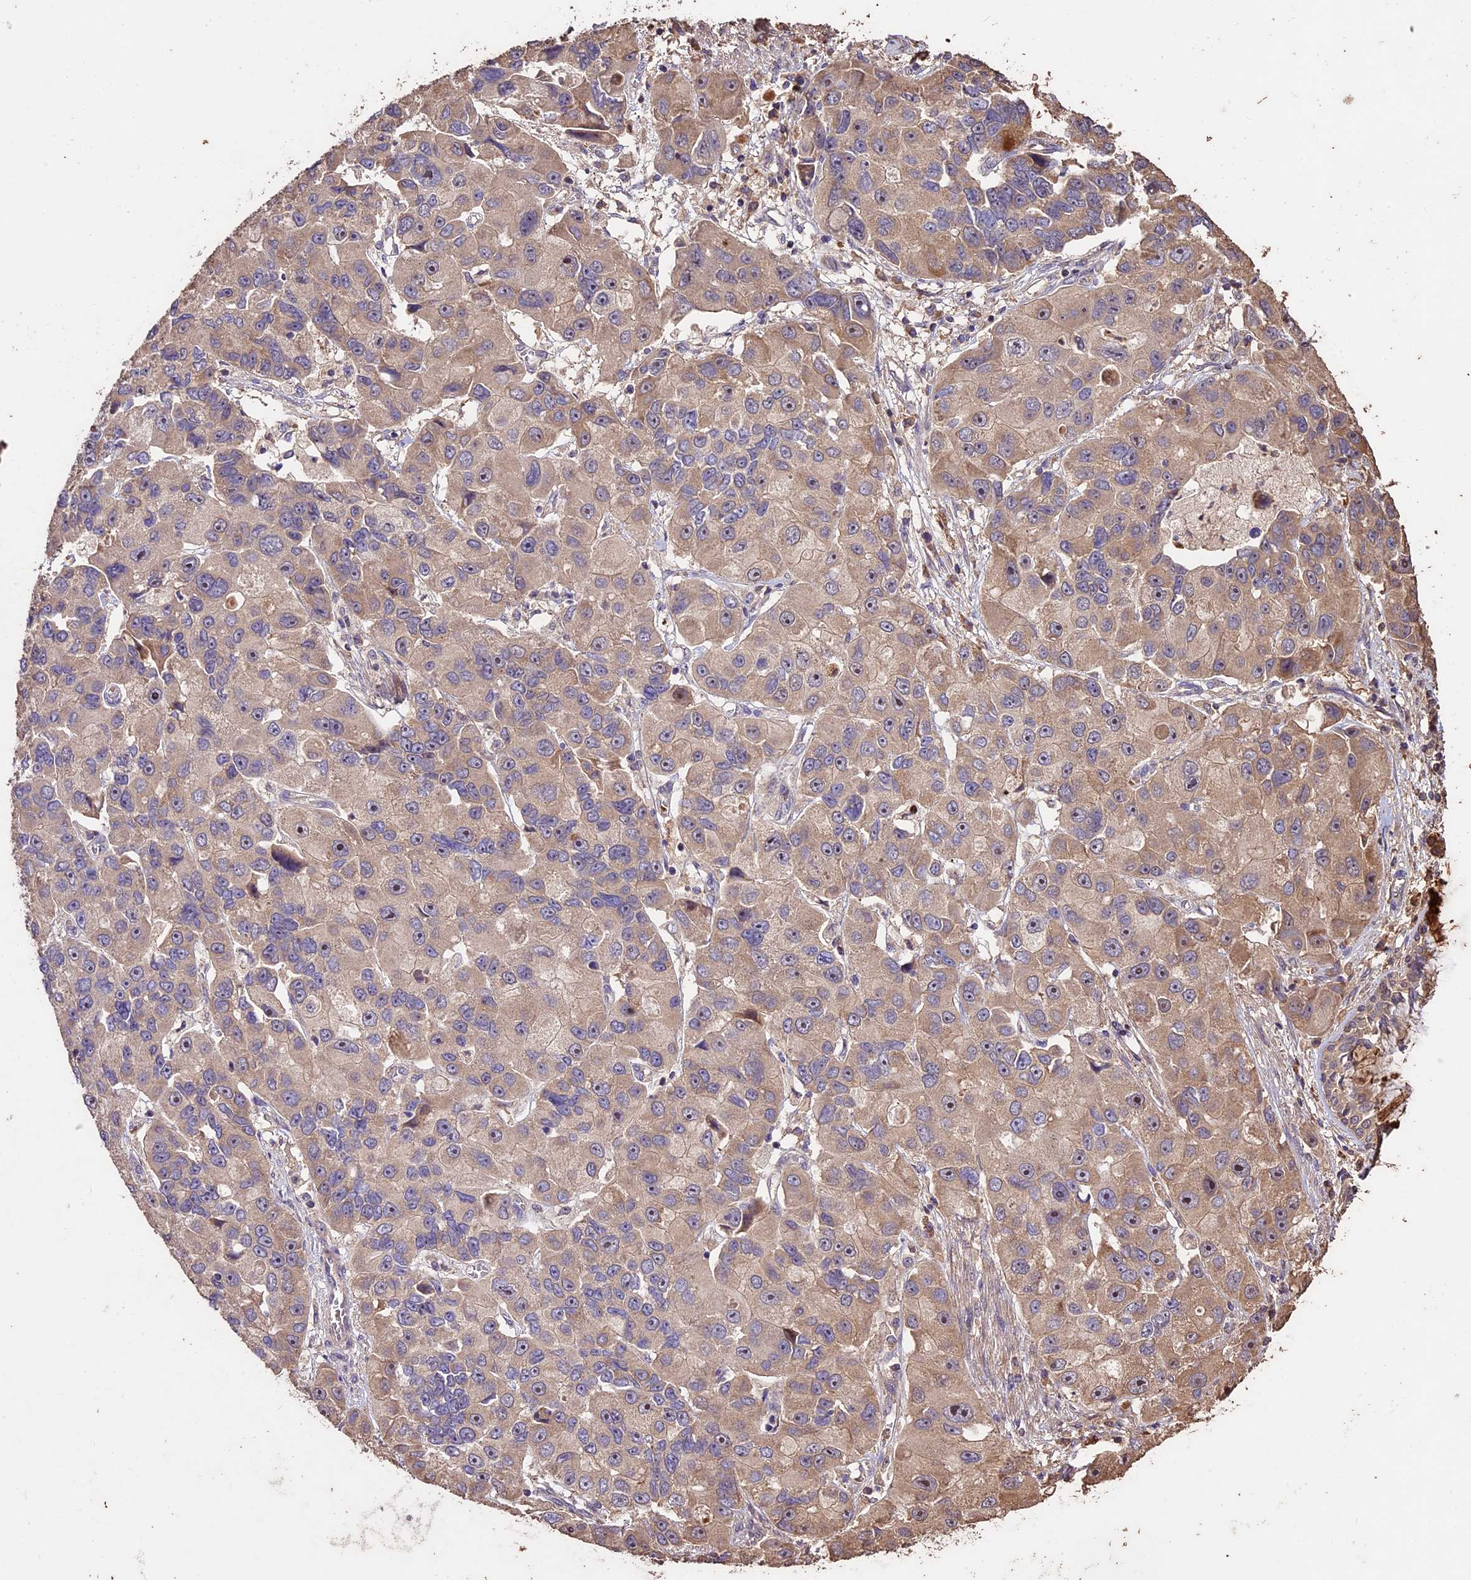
{"staining": {"intensity": "weak", "quantity": ">75%", "location": "cytoplasmic/membranous"}, "tissue": "lung cancer", "cell_type": "Tumor cells", "image_type": "cancer", "snomed": [{"axis": "morphology", "description": "Adenocarcinoma, NOS"}, {"axis": "topography", "description": "Lung"}], "caption": "About >75% of tumor cells in human lung cancer (adenocarcinoma) exhibit weak cytoplasmic/membranous protein staining as visualized by brown immunohistochemical staining.", "gene": "CRLF1", "patient": {"sex": "female", "age": 54}}